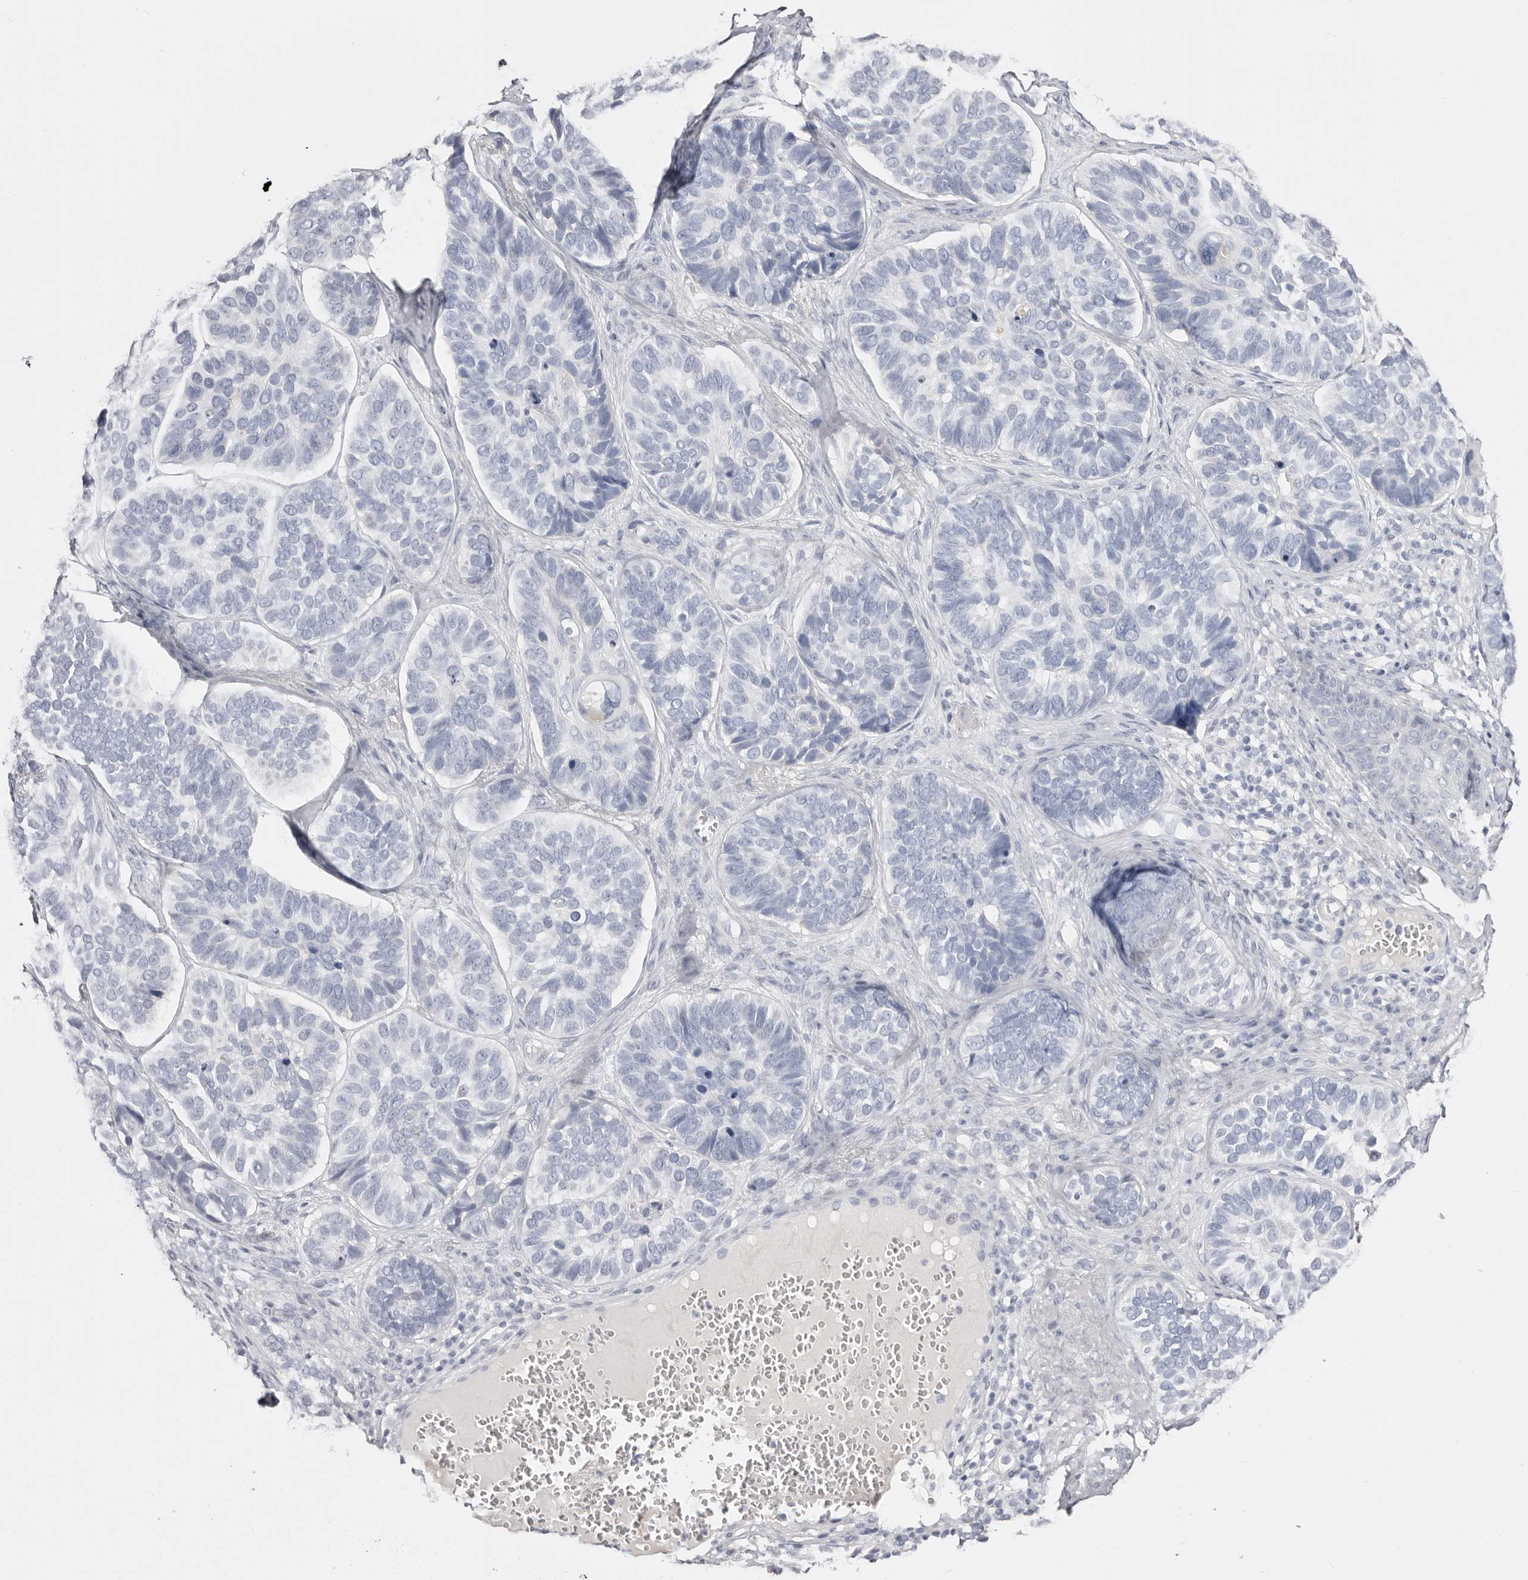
{"staining": {"intensity": "negative", "quantity": "none", "location": "none"}, "tissue": "skin cancer", "cell_type": "Tumor cells", "image_type": "cancer", "snomed": [{"axis": "morphology", "description": "Basal cell carcinoma"}, {"axis": "topography", "description": "Skin"}], "caption": "This is an immunohistochemistry (IHC) histopathology image of skin cancer (basal cell carcinoma). There is no staining in tumor cells.", "gene": "AKNAD1", "patient": {"sex": "male", "age": 62}}